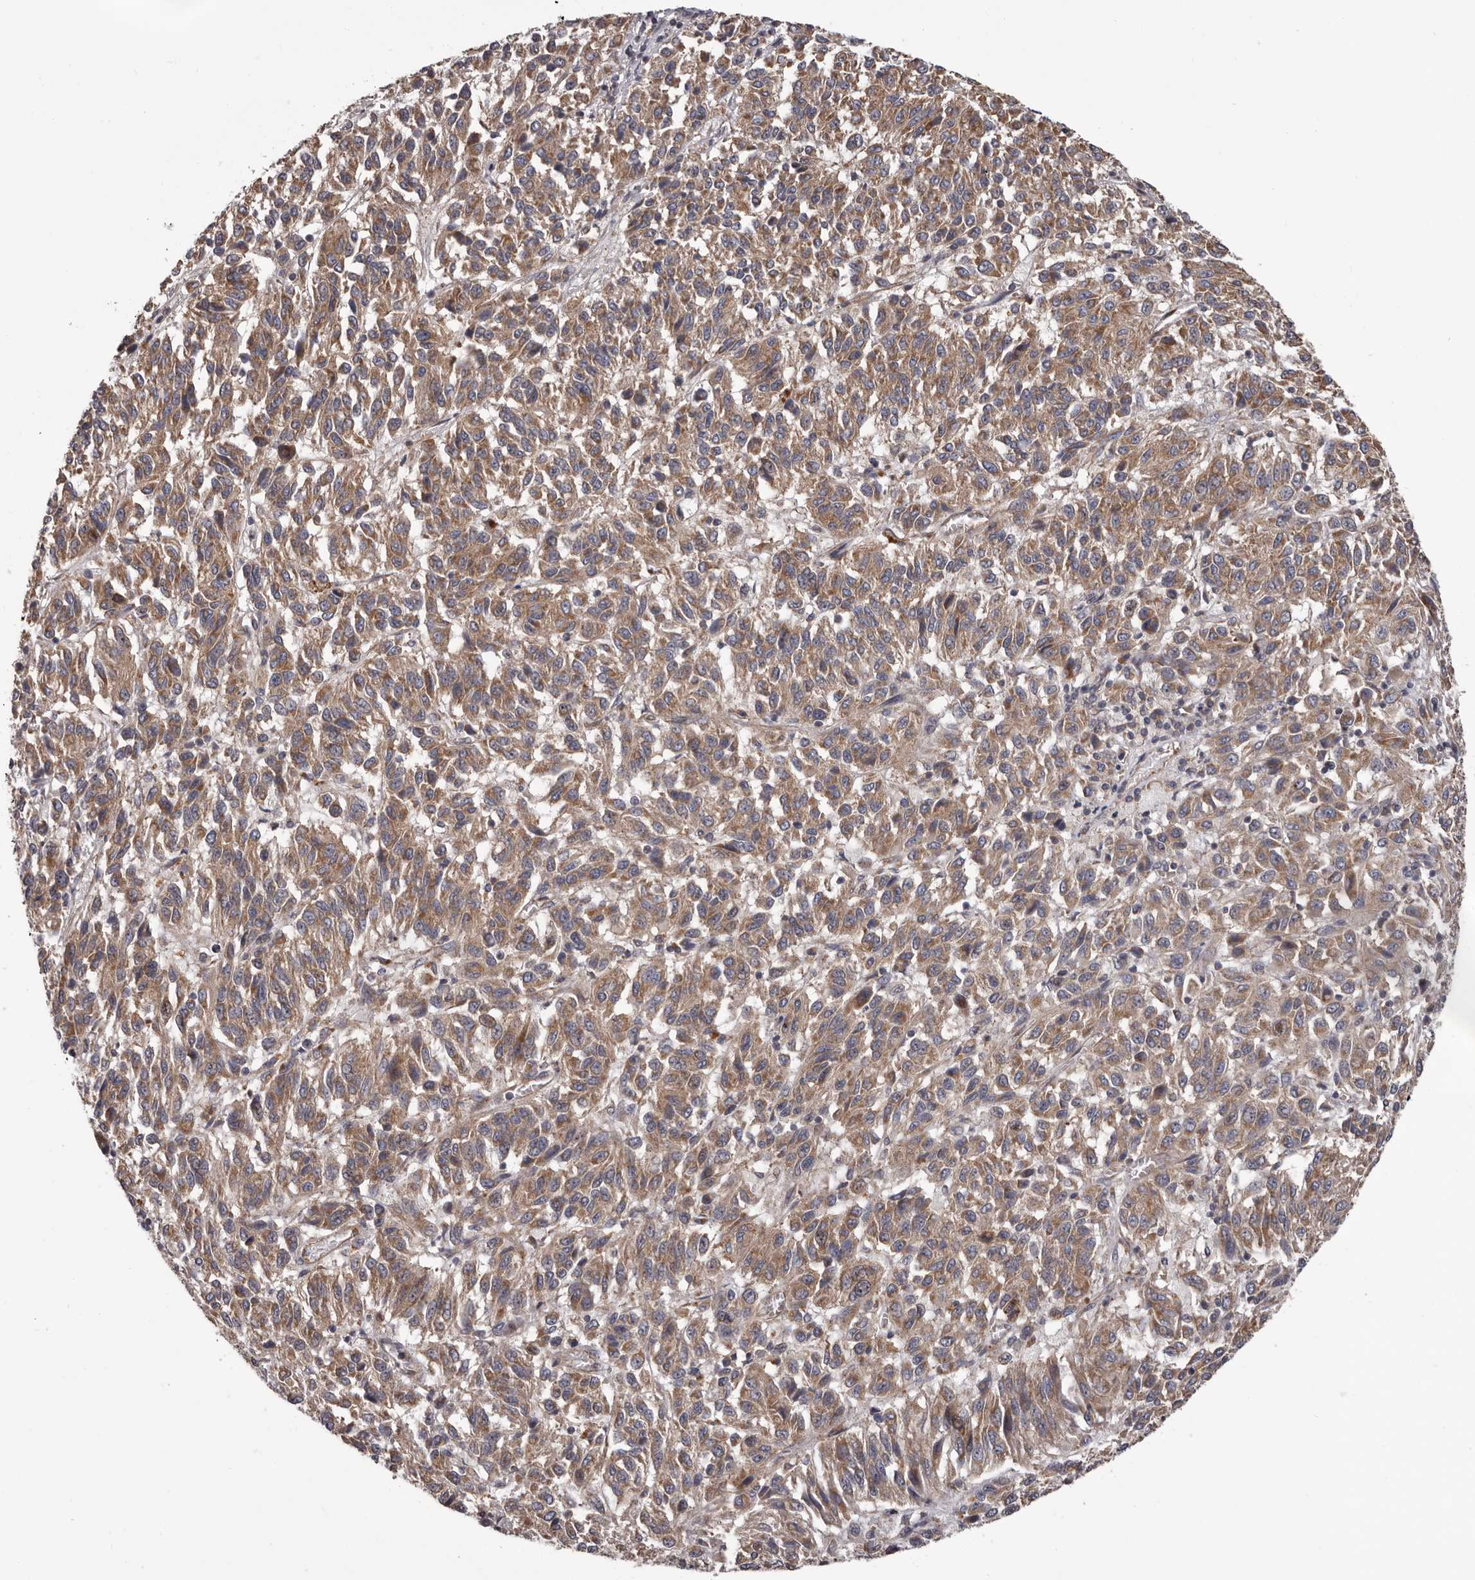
{"staining": {"intensity": "moderate", "quantity": ">75%", "location": "cytoplasmic/membranous"}, "tissue": "melanoma", "cell_type": "Tumor cells", "image_type": "cancer", "snomed": [{"axis": "morphology", "description": "Malignant melanoma, Metastatic site"}, {"axis": "topography", "description": "Lung"}], "caption": "Moderate cytoplasmic/membranous expression is seen in about >75% of tumor cells in melanoma.", "gene": "VPS37A", "patient": {"sex": "male", "age": 64}}